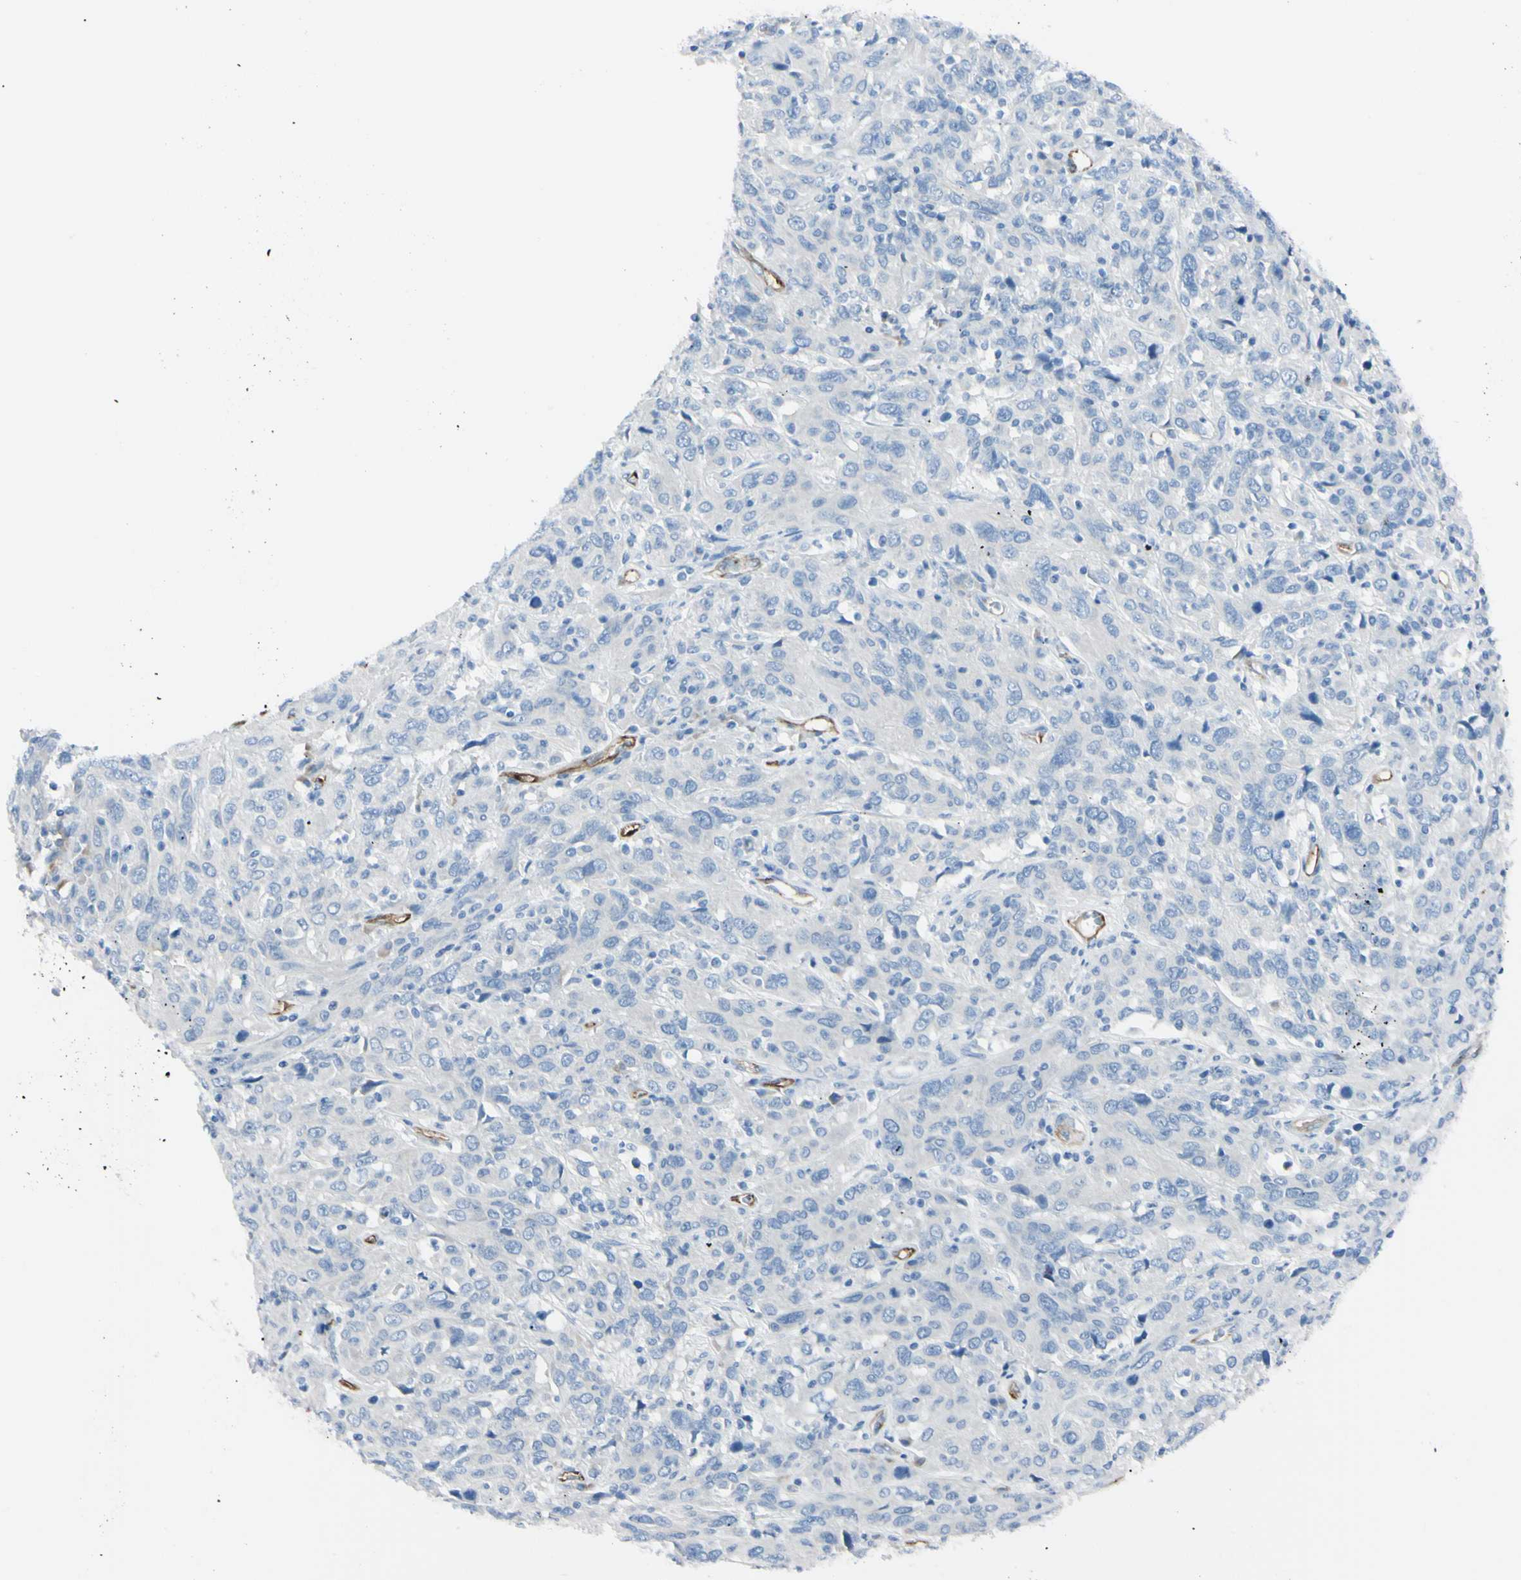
{"staining": {"intensity": "negative", "quantity": "none", "location": "none"}, "tissue": "cervical cancer", "cell_type": "Tumor cells", "image_type": "cancer", "snomed": [{"axis": "morphology", "description": "Squamous cell carcinoma, NOS"}, {"axis": "topography", "description": "Cervix"}], "caption": "The micrograph reveals no significant staining in tumor cells of cervical cancer. The staining was performed using DAB (3,3'-diaminobenzidine) to visualize the protein expression in brown, while the nuclei were stained in blue with hematoxylin (Magnification: 20x).", "gene": "FOLH1", "patient": {"sex": "female", "age": 46}}